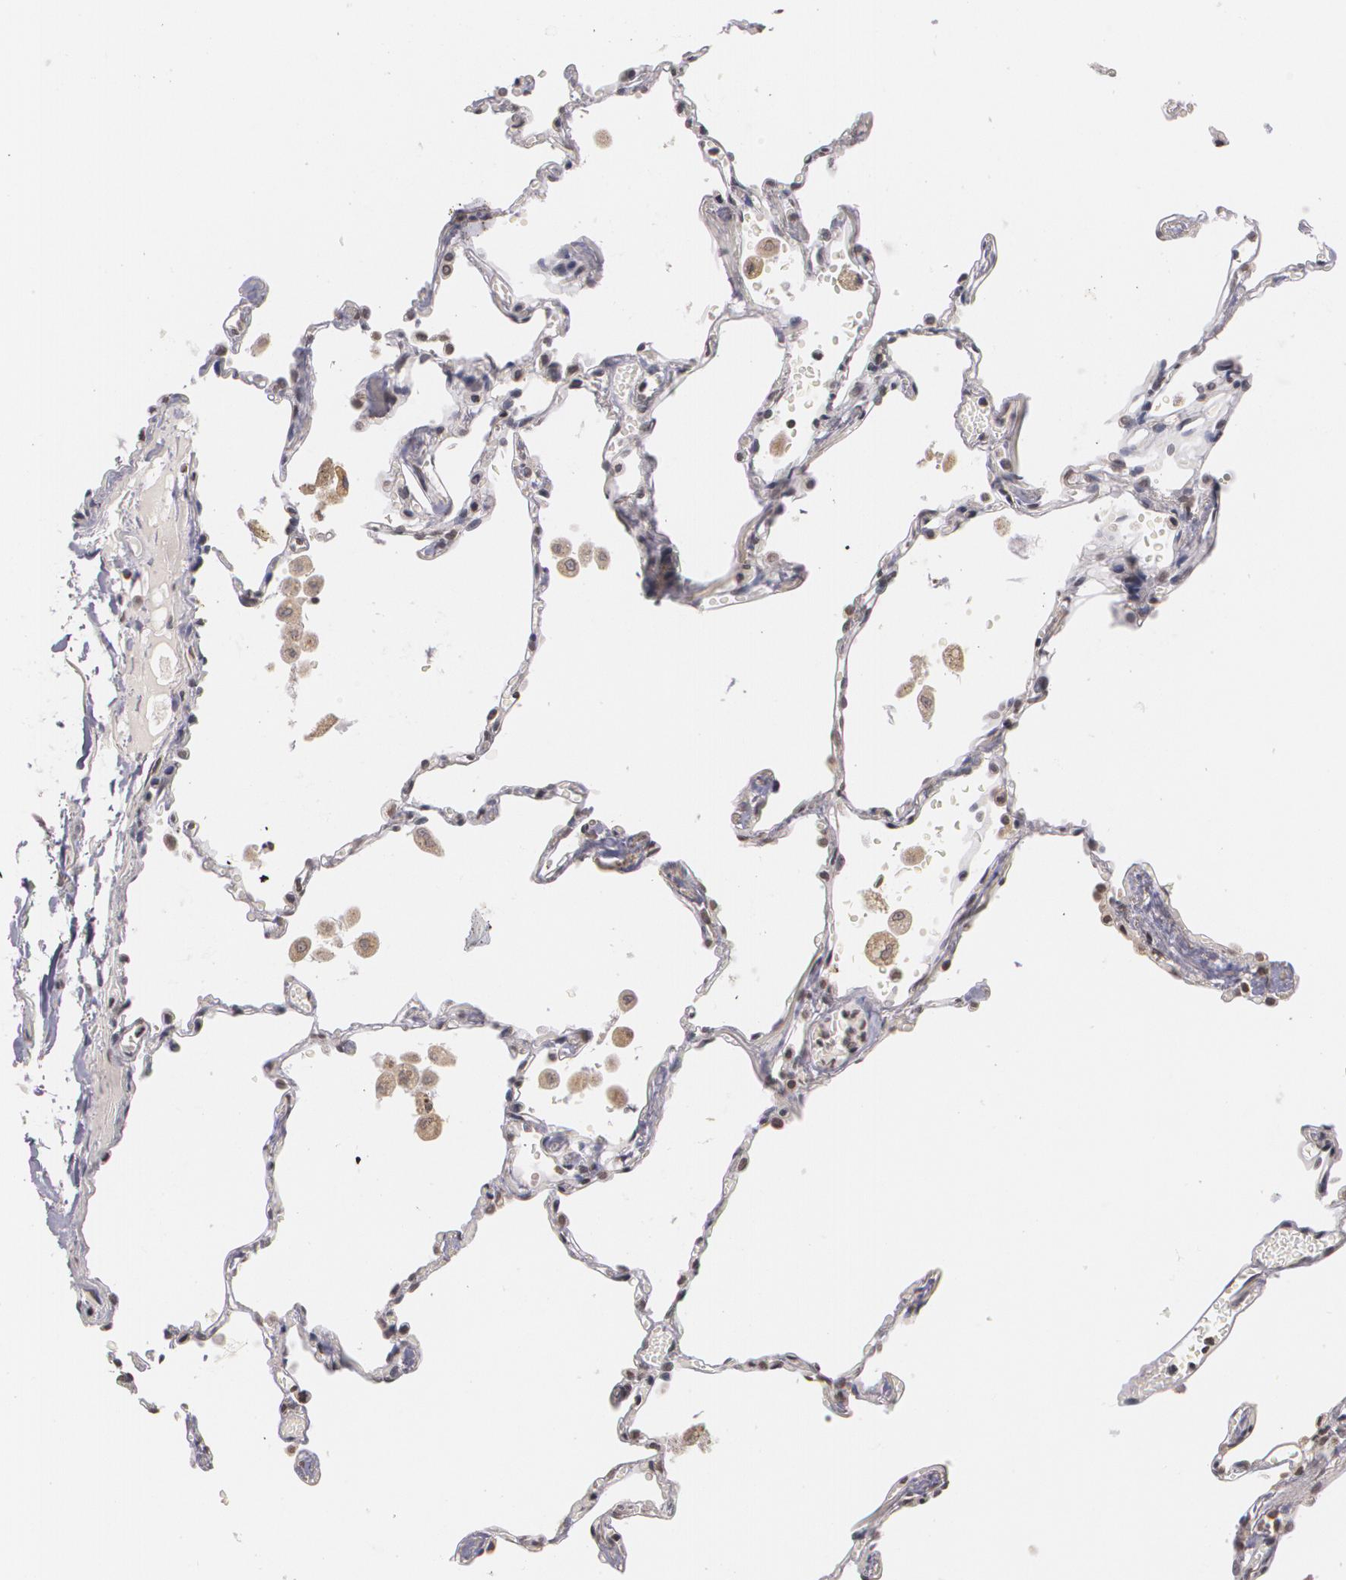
{"staining": {"intensity": "negative", "quantity": "none", "location": "none"}, "tissue": "lung", "cell_type": "Alveolar cells", "image_type": "normal", "snomed": [{"axis": "morphology", "description": "Normal tissue, NOS"}, {"axis": "topography", "description": "Lung"}], "caption": "Alveolar cells are negative for protein expression in benign human lung. The staining was performed using DAB to visualize the protein expression in brown, while the nuclei were stained in blue with hematoxylin (Magnification: 20x).", "gene": "THRB", "patient": {"sex": "male", "age": 71}}